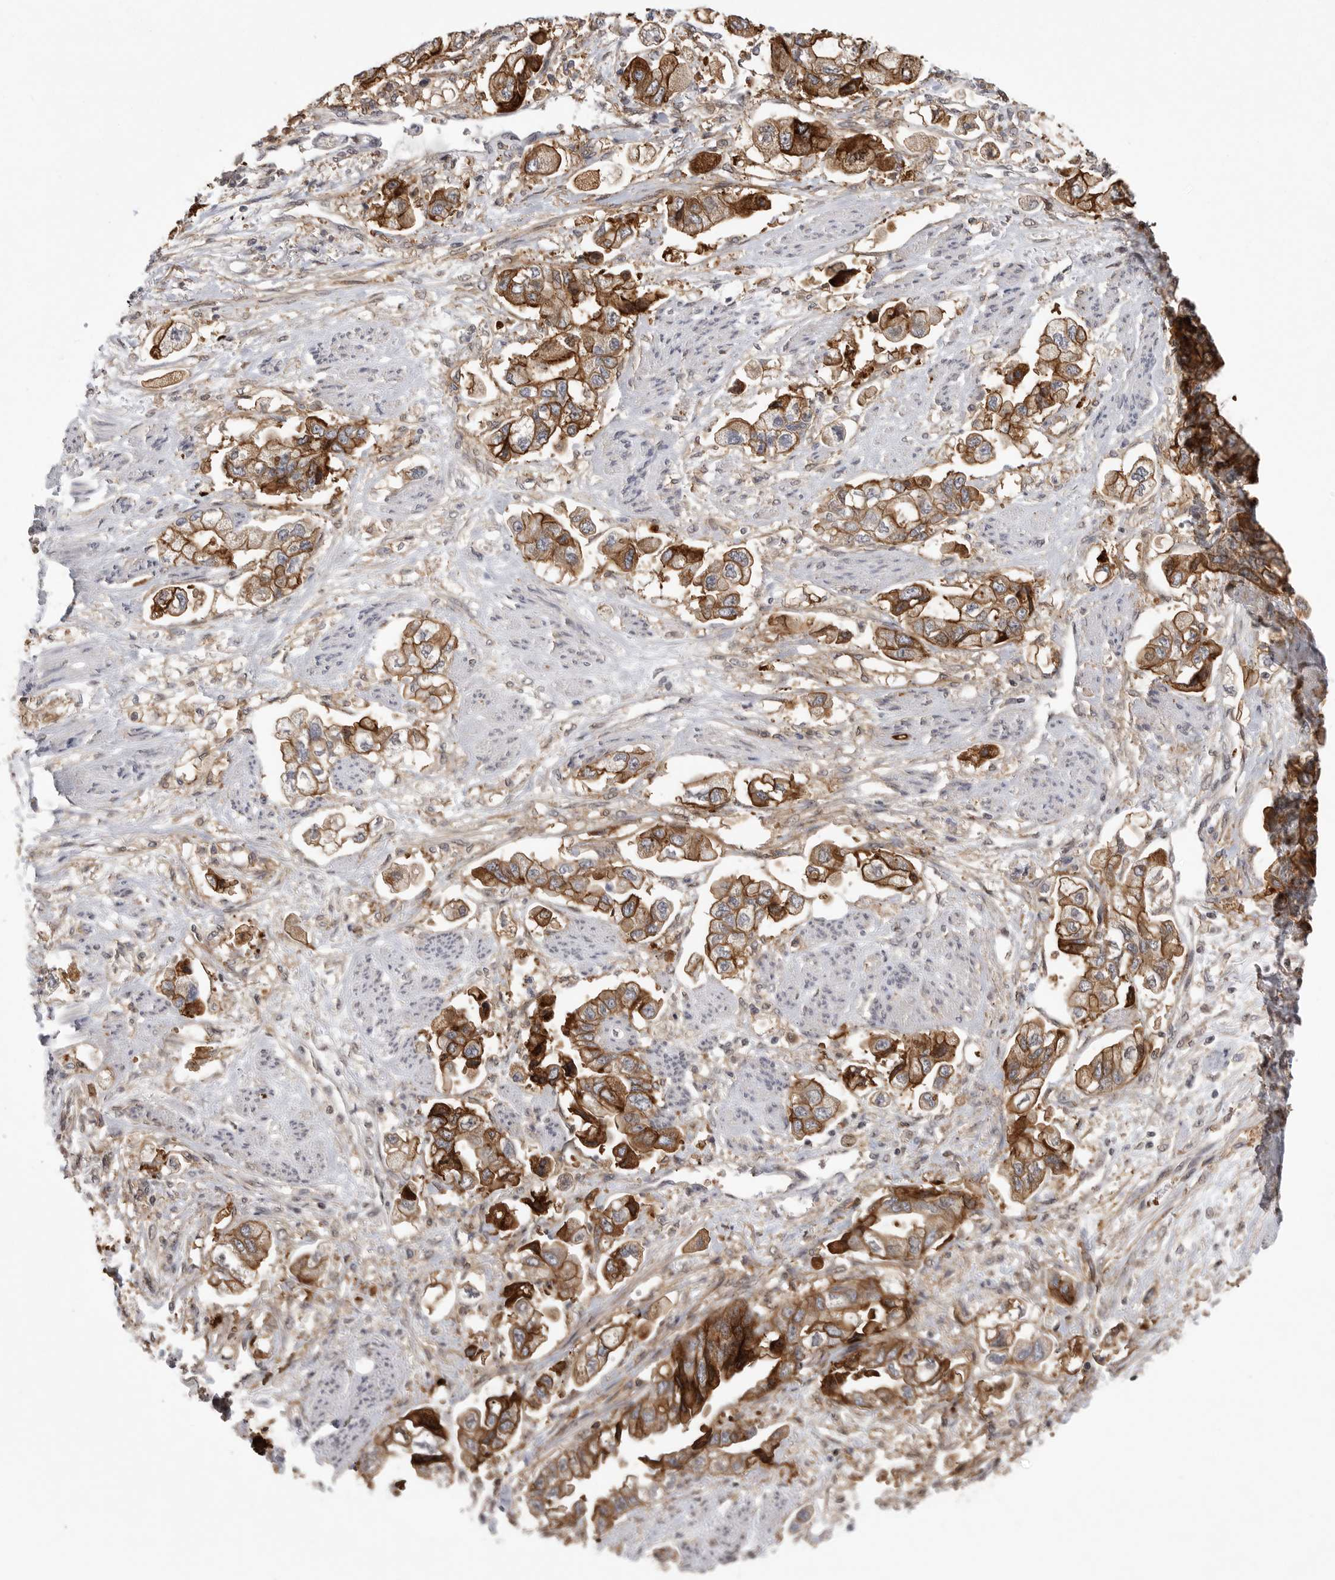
{"staining": {"intensity": "moderate", "quantity": ">75%", "location": "cytoplasmic/membranous"}, "tissue": "stomach cancer", "cell_type": "Tumor cells", "image_type": "cancer", "snomed": [{"axis": "morphology", "description": "Adenocarcinoma, NOS"}, {"axis": "topography", "description": "Stomach"}], "caption": "Brown immunohistochemical staining in human adenocarcinoma (stomach) displays moderate cytoplasmic/membranous expression in about >75% of tumor cells.", "gene": "NECTIN1", "patient": {"sex": "male", "age": 62}}